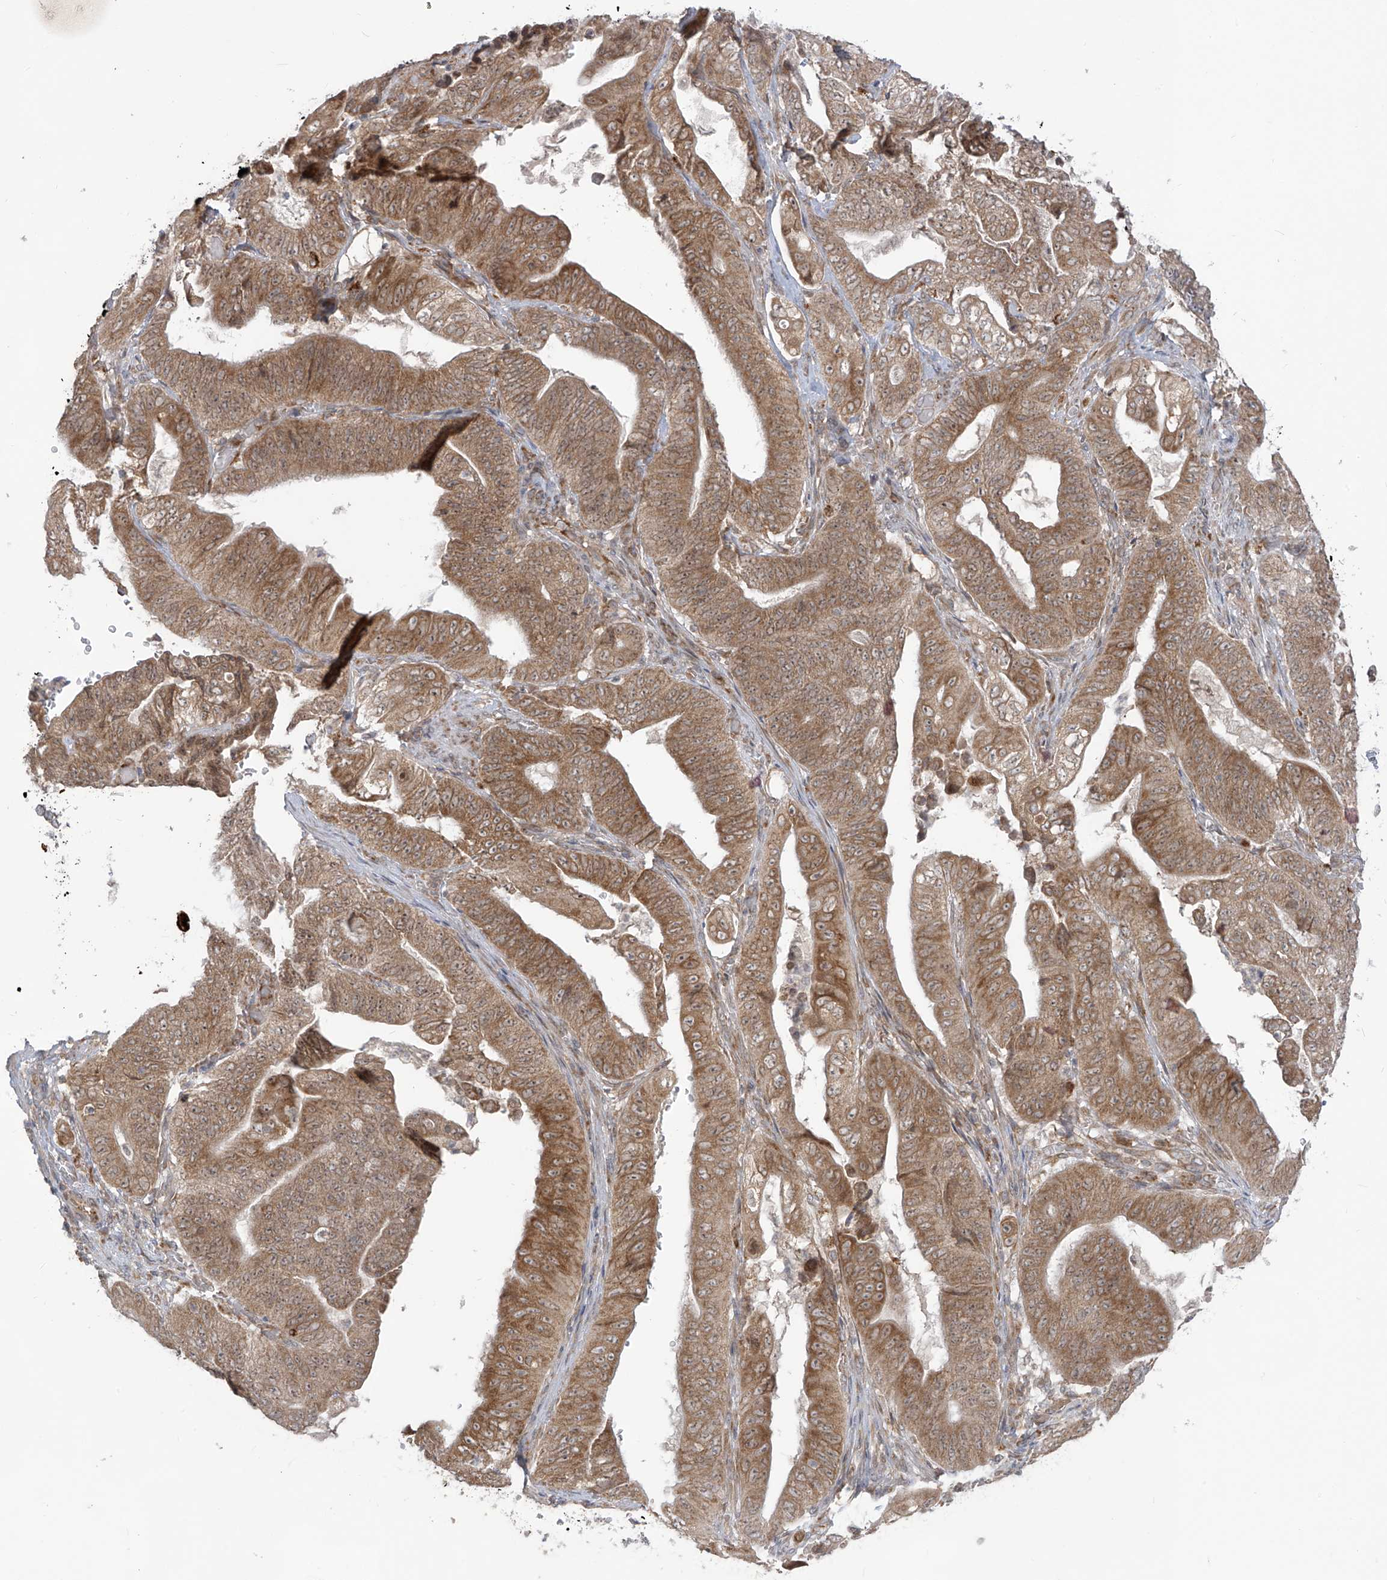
{"staining": {"intensity": "moderate", "quantity": ">75%", "location": "cytoplasmic/membranous"}, "tissue": "stomach cancer", "cell_type": "Tumor cells", "image_type": "cancer", "snomed": [{"axis": "morphology", "description": "Adenocarcinoma, NOS"}, {"axis": "topography", "description": "Stomach"}], "caption": "This is an image of IHC staining of stomach cancer, which shows moderate expression in the cytoplasmic/membranous of tumor cells.", "gene": "TRIM67", "patient": {"sex": "female", "age": 73}}